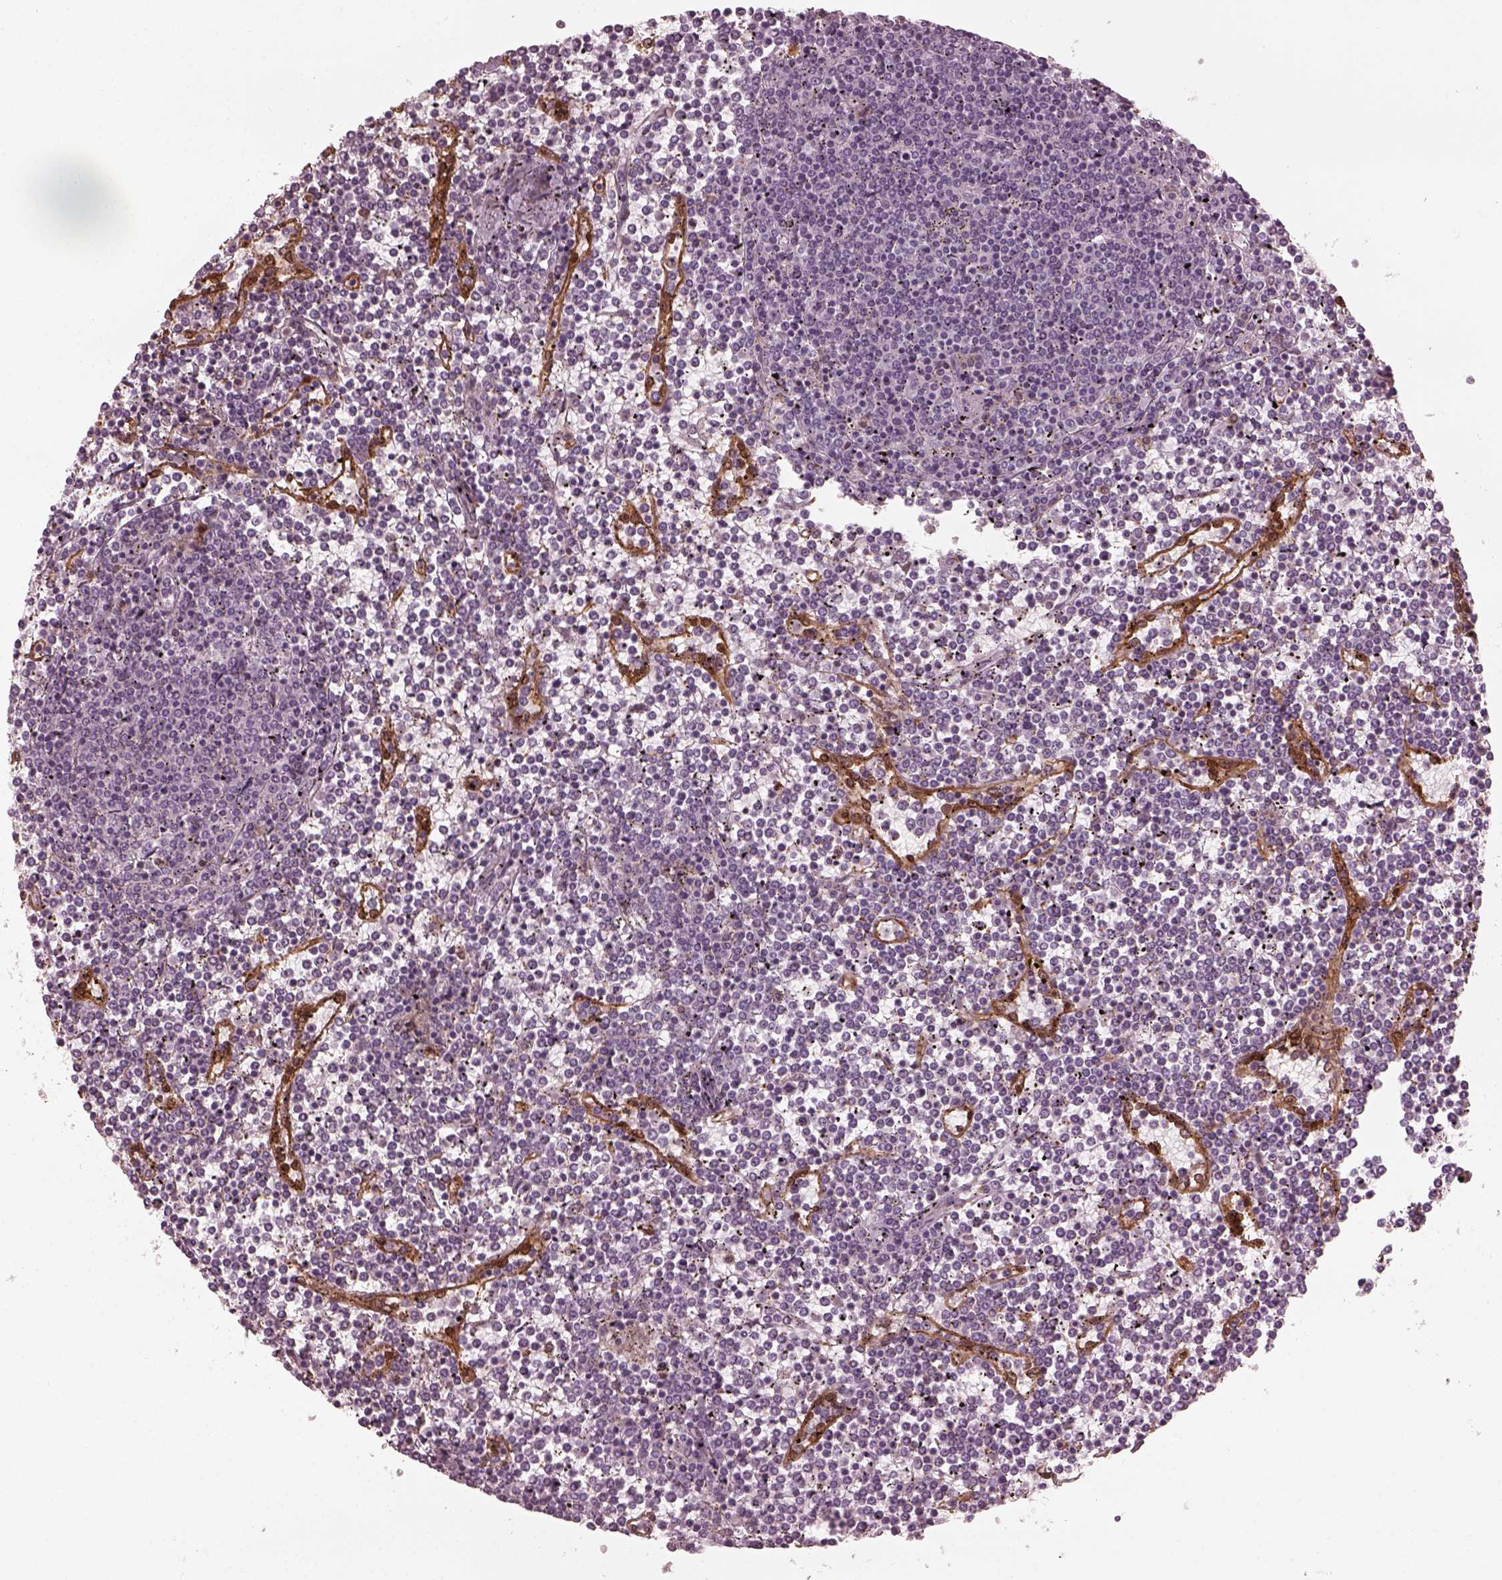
{"staining": {"intensity": "negative", "quantity": "none", "location": "none"}, "tissue": "lymphoma", "cell_type": "Tumor cells", "image_type": "cancer", "snomed": [{"axis": "morphology", "description": "Malignant lymphoma, non-Hodgkin's type, Low grade"}, {"axis": "topography", "description": "Spleen"}], "caption": "Lymphoma was stained to show a protein in brown. There is no significant expression in tumor cells.", "gene": "PSTPIP2", "patient": {"sex": "female", "age": 19}}